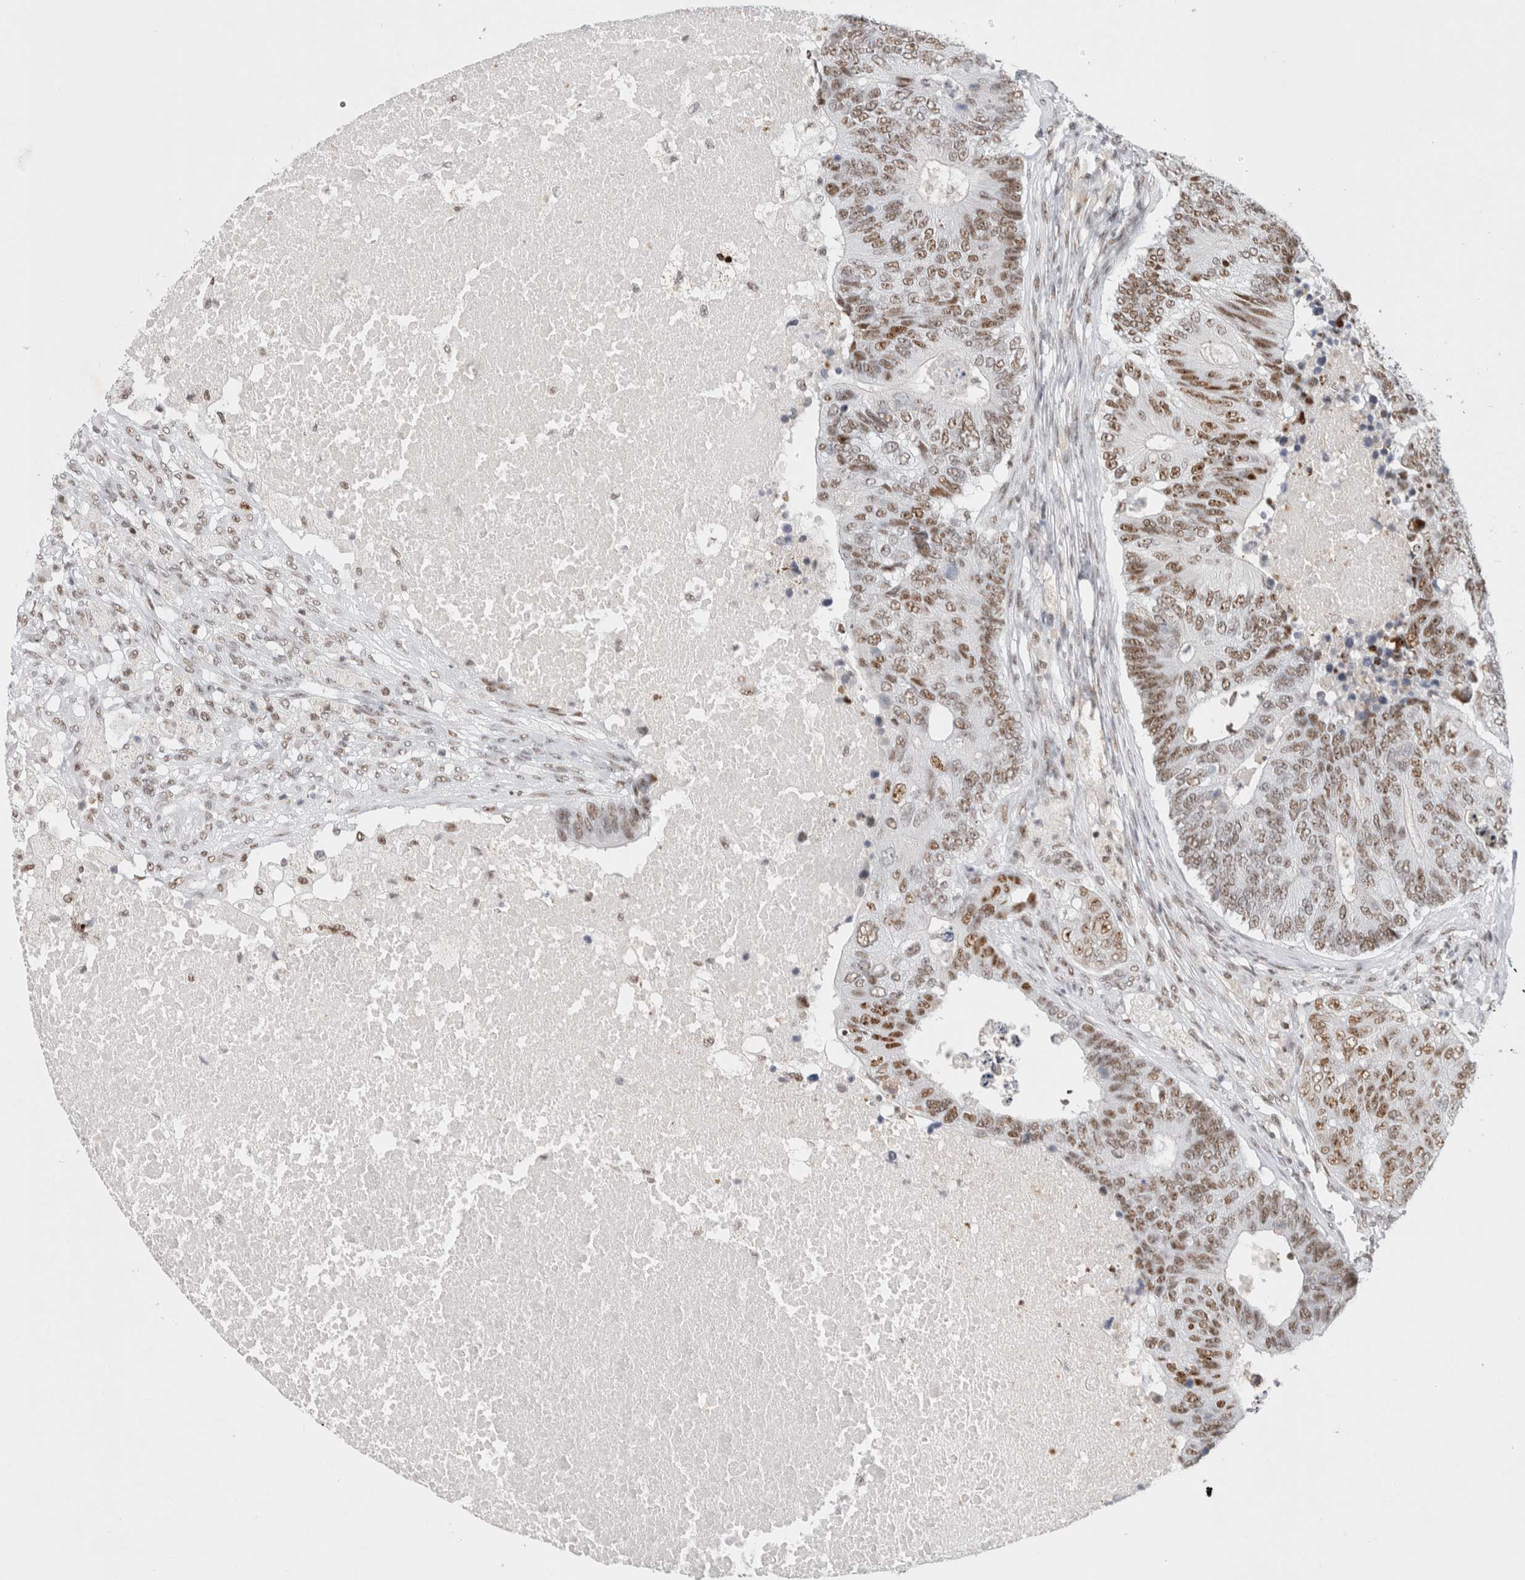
{"staining": {"intensity": "moderate", "quantity": ">75%", "location": "nuclear"}, "tissue": "colorectal cancer", "cell_type": "Tumor cells", "image_type": "cancer", "snomed": [{"axis": "morphology", "description": "Adenocarcinoma, NOS"}, {"axis": "topography", "description": "Colon"}], "caption": "Moderate nuclear staining for a protein is seen in about >75% of tumor cells of colorectal adenocarcinoma using IHC.", "gene": "COPS7A", "patient": {"sex": "female", "age": 67}}